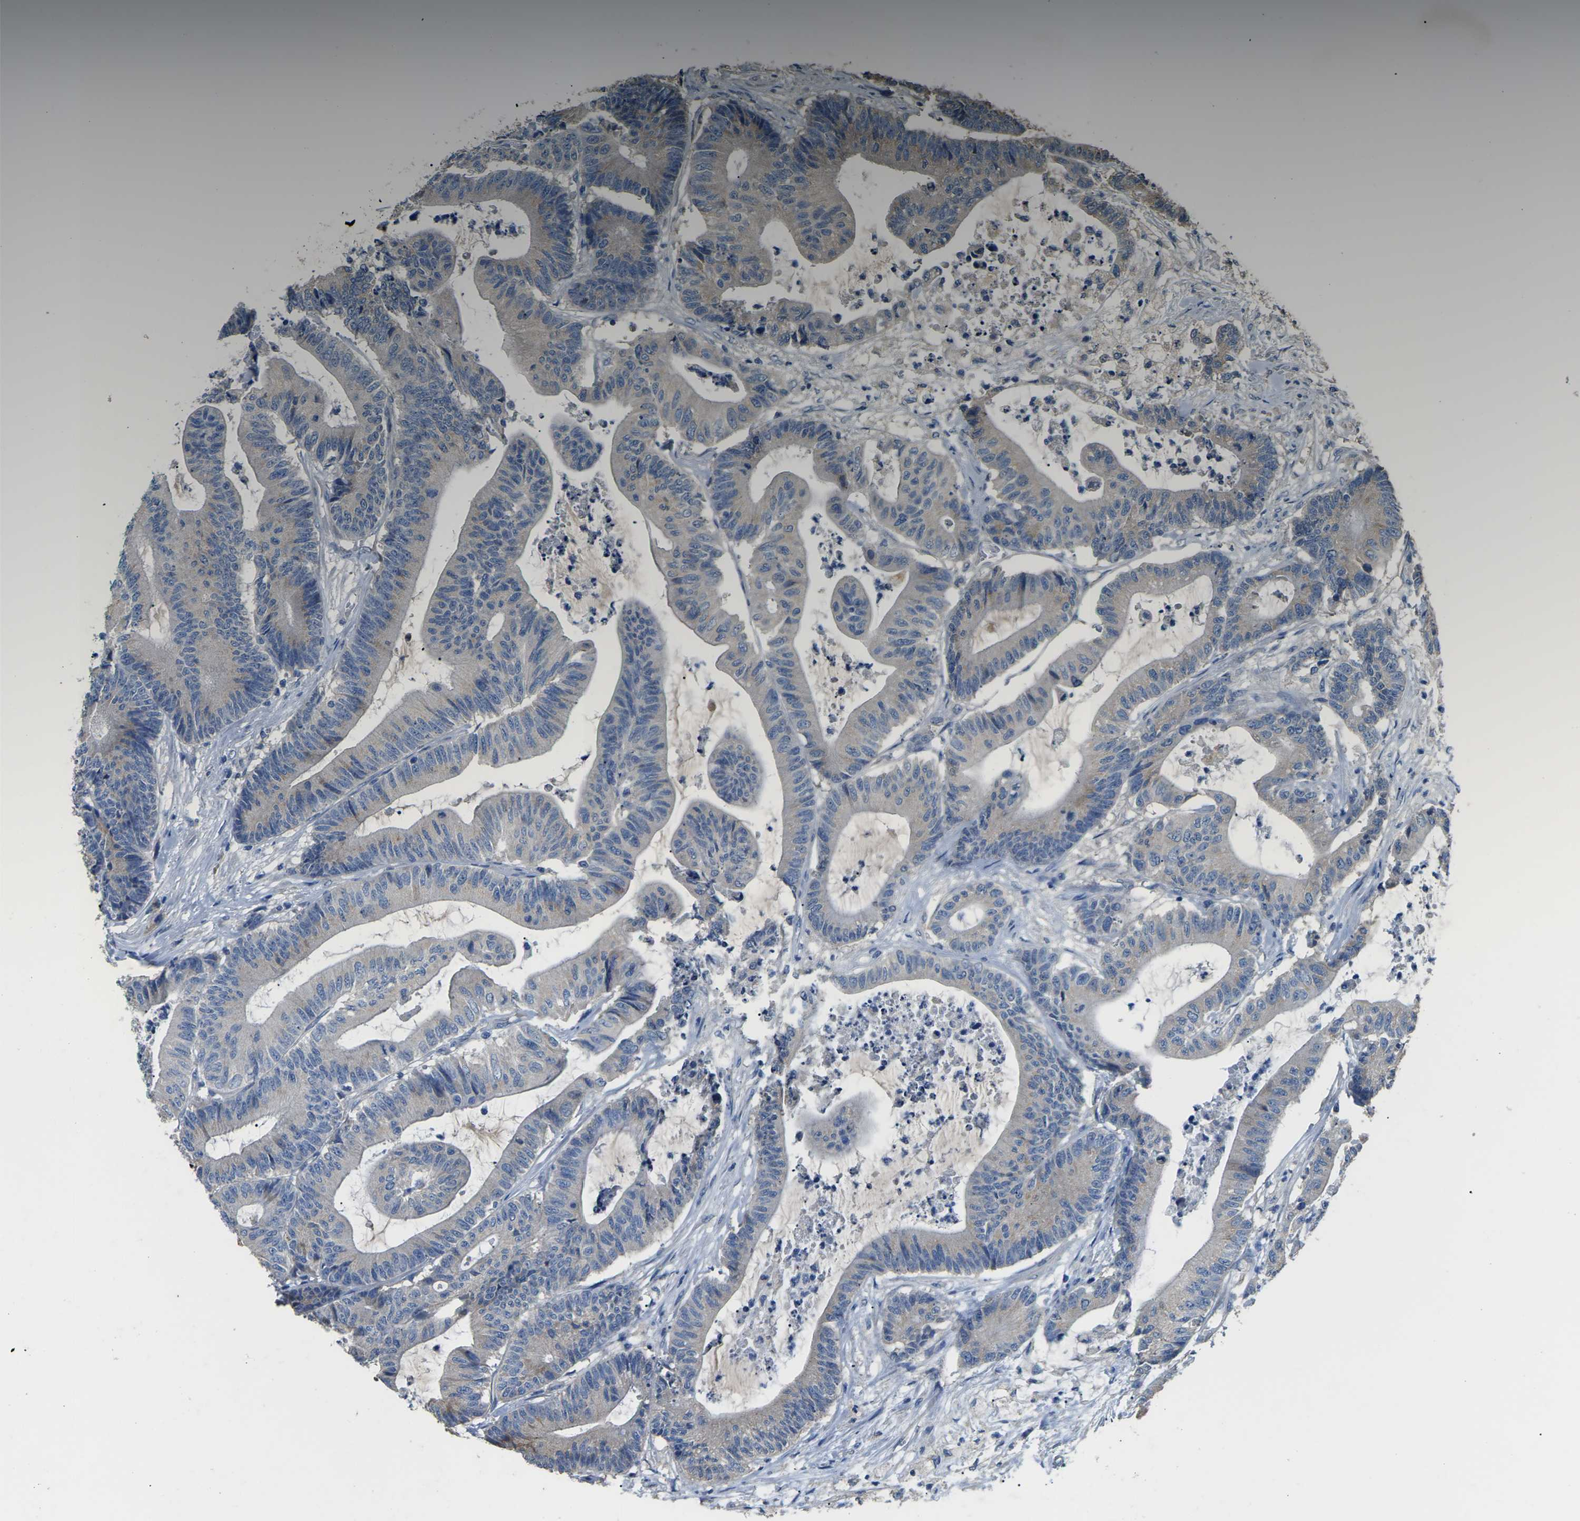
{"staining": {"intensity": "weak", "quantity": "<25%", "location": "cytoplasmic/membranous"}, "tissue": "colorectal cancer", "cell_type": "Tumor cells", "image_type": "cancer", "snomed": [{"axis": "morphology", "description": "Adenocarcinoma, NOS"}, {"axis": "topography", "description": "Colon"}], "caption": "Tumor cells show no significant positivity in colorectal adenocarcinoma. The staining was performed using DAB (3,3'-diaminobenzidine) to visualize the protein expression in brown, while the nuclei were stained in blue with hematoxylin (Magnification: 20x).", "gene": "B4GAT1", "patient": {"sex": "female", "age": 84}}